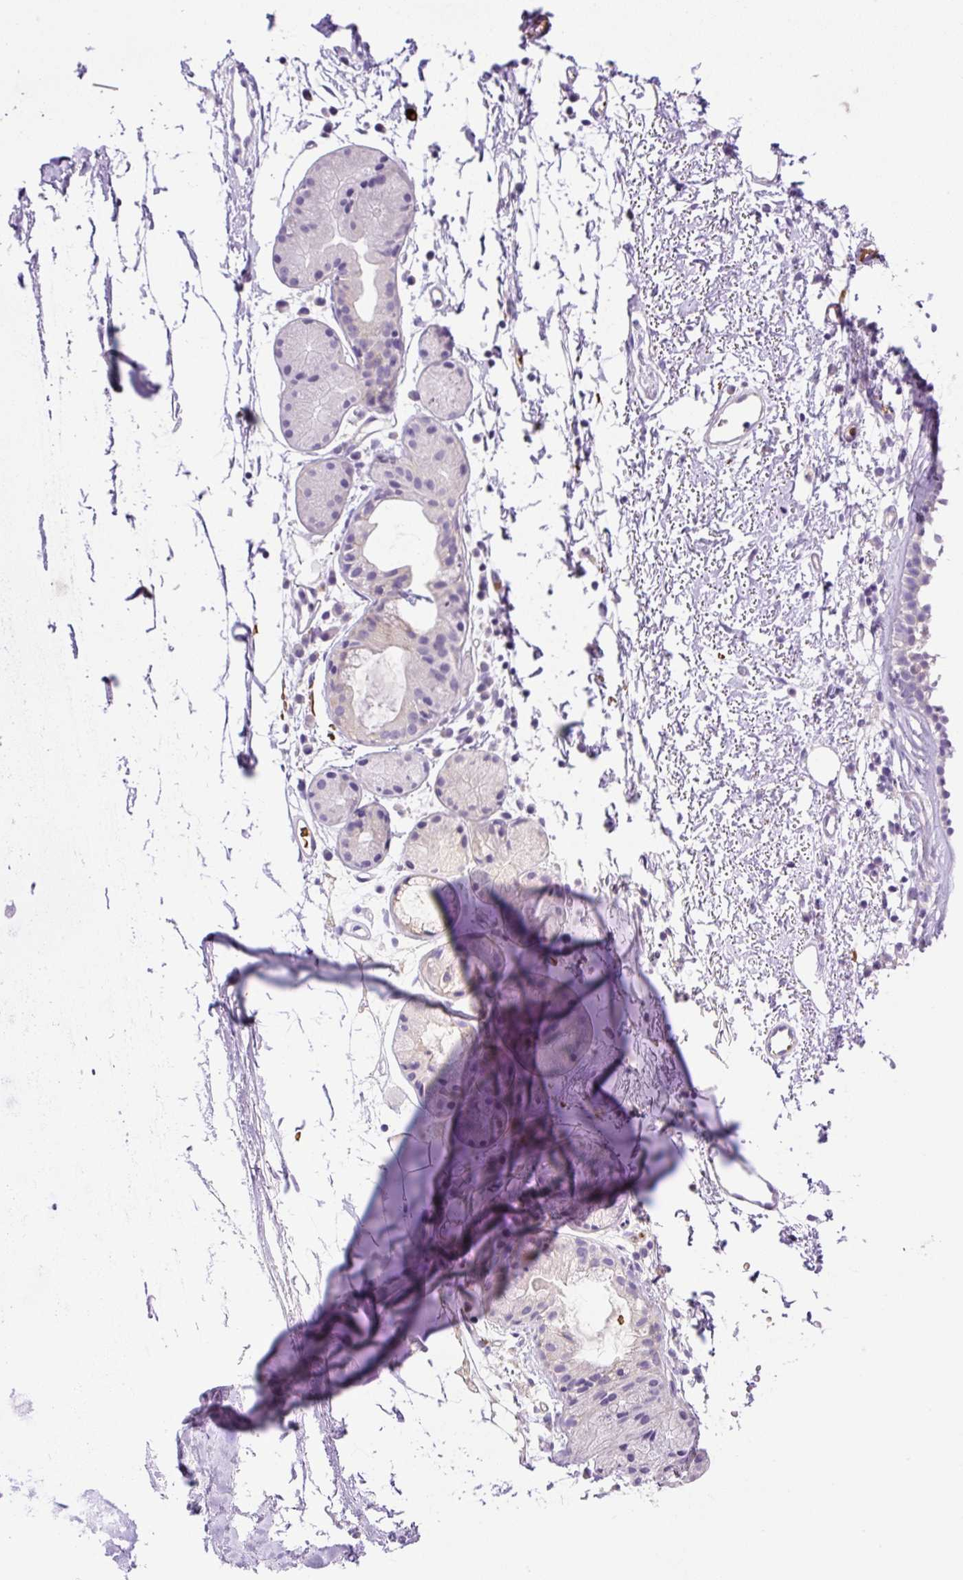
{"staining": {"intensity": "negative", "quantity": "none", "location": "none"}, "tissue": "adipose tissue", "cell_type": "Adipocytes", "image_type": "normal", "snomed": [{"axis": "morphology", "description": "Normal tissue, NOS"}, {"axis": "topography", "description": "Cartilage tissue"}, {"axis": "topography", "description": "Nasopharynx"}], "caption": "Adipocytes are negative for brown protein staining in normal adipose tissue. Nuclei are stained in blue.", "gene": "LHFPL5", "patient": {"sex": "male", "age": 56}}